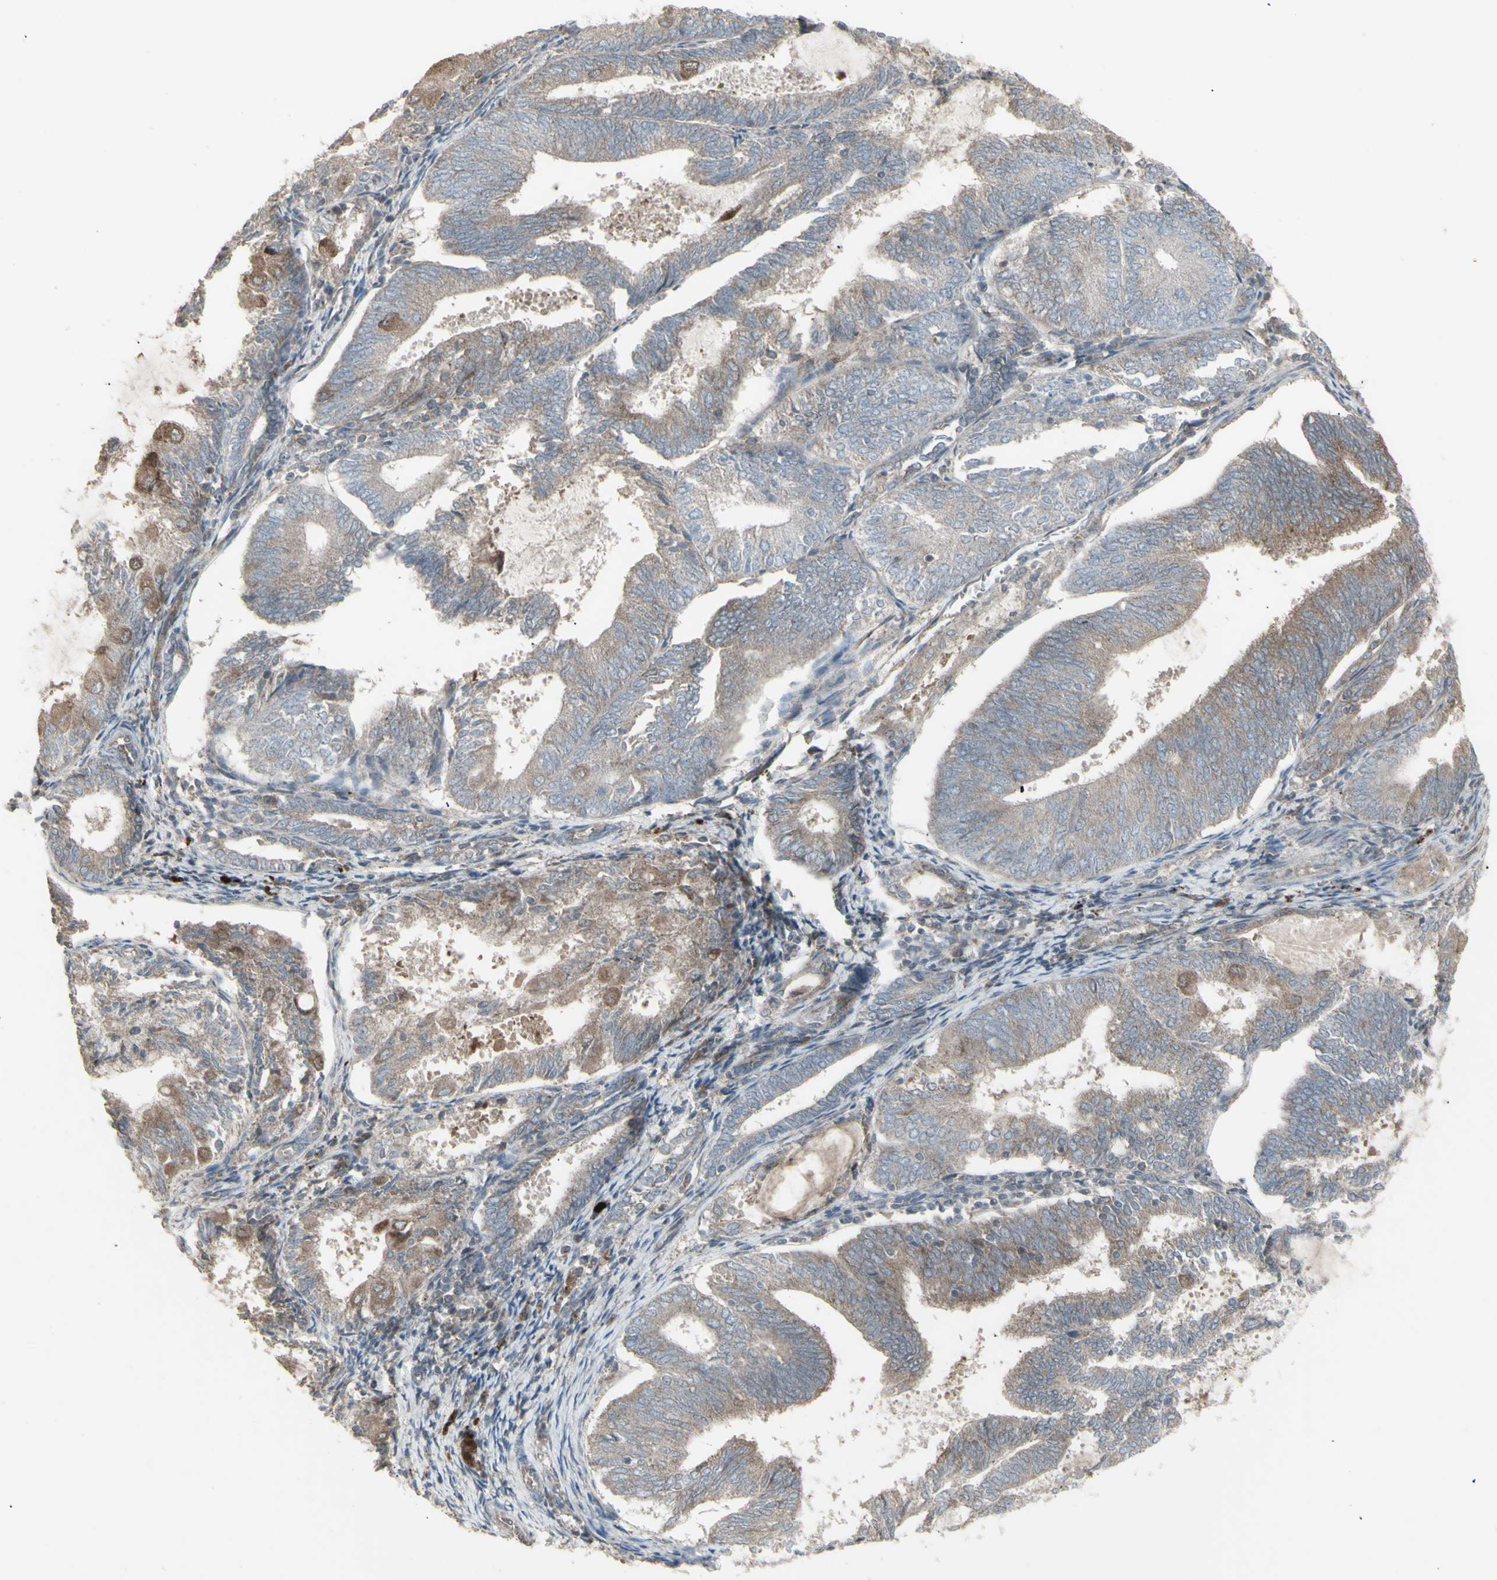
{"staining": {"intensity": "moderate", "quantity": "25%-75%", "location": "cytoplasmic/membranous"}, "tissue": "endometrial cancer", "cell_type": "Tumor cells", "image_type": "cancer", "snomed": [{"axis": "morphology", "description": "Adenocarcinoma, NOS"}, {"axis": "topography", "description": "Endometrium"}], "caption": "Endometrial cancer (adenocarcinoma) stained with a brown dye exhibits moderate cytoplasmic/membranous positive staining in approximately 25%-75% of tumor cells.", "gene": "RNASEL", "patient": {"sex": "female", "age": 81}}